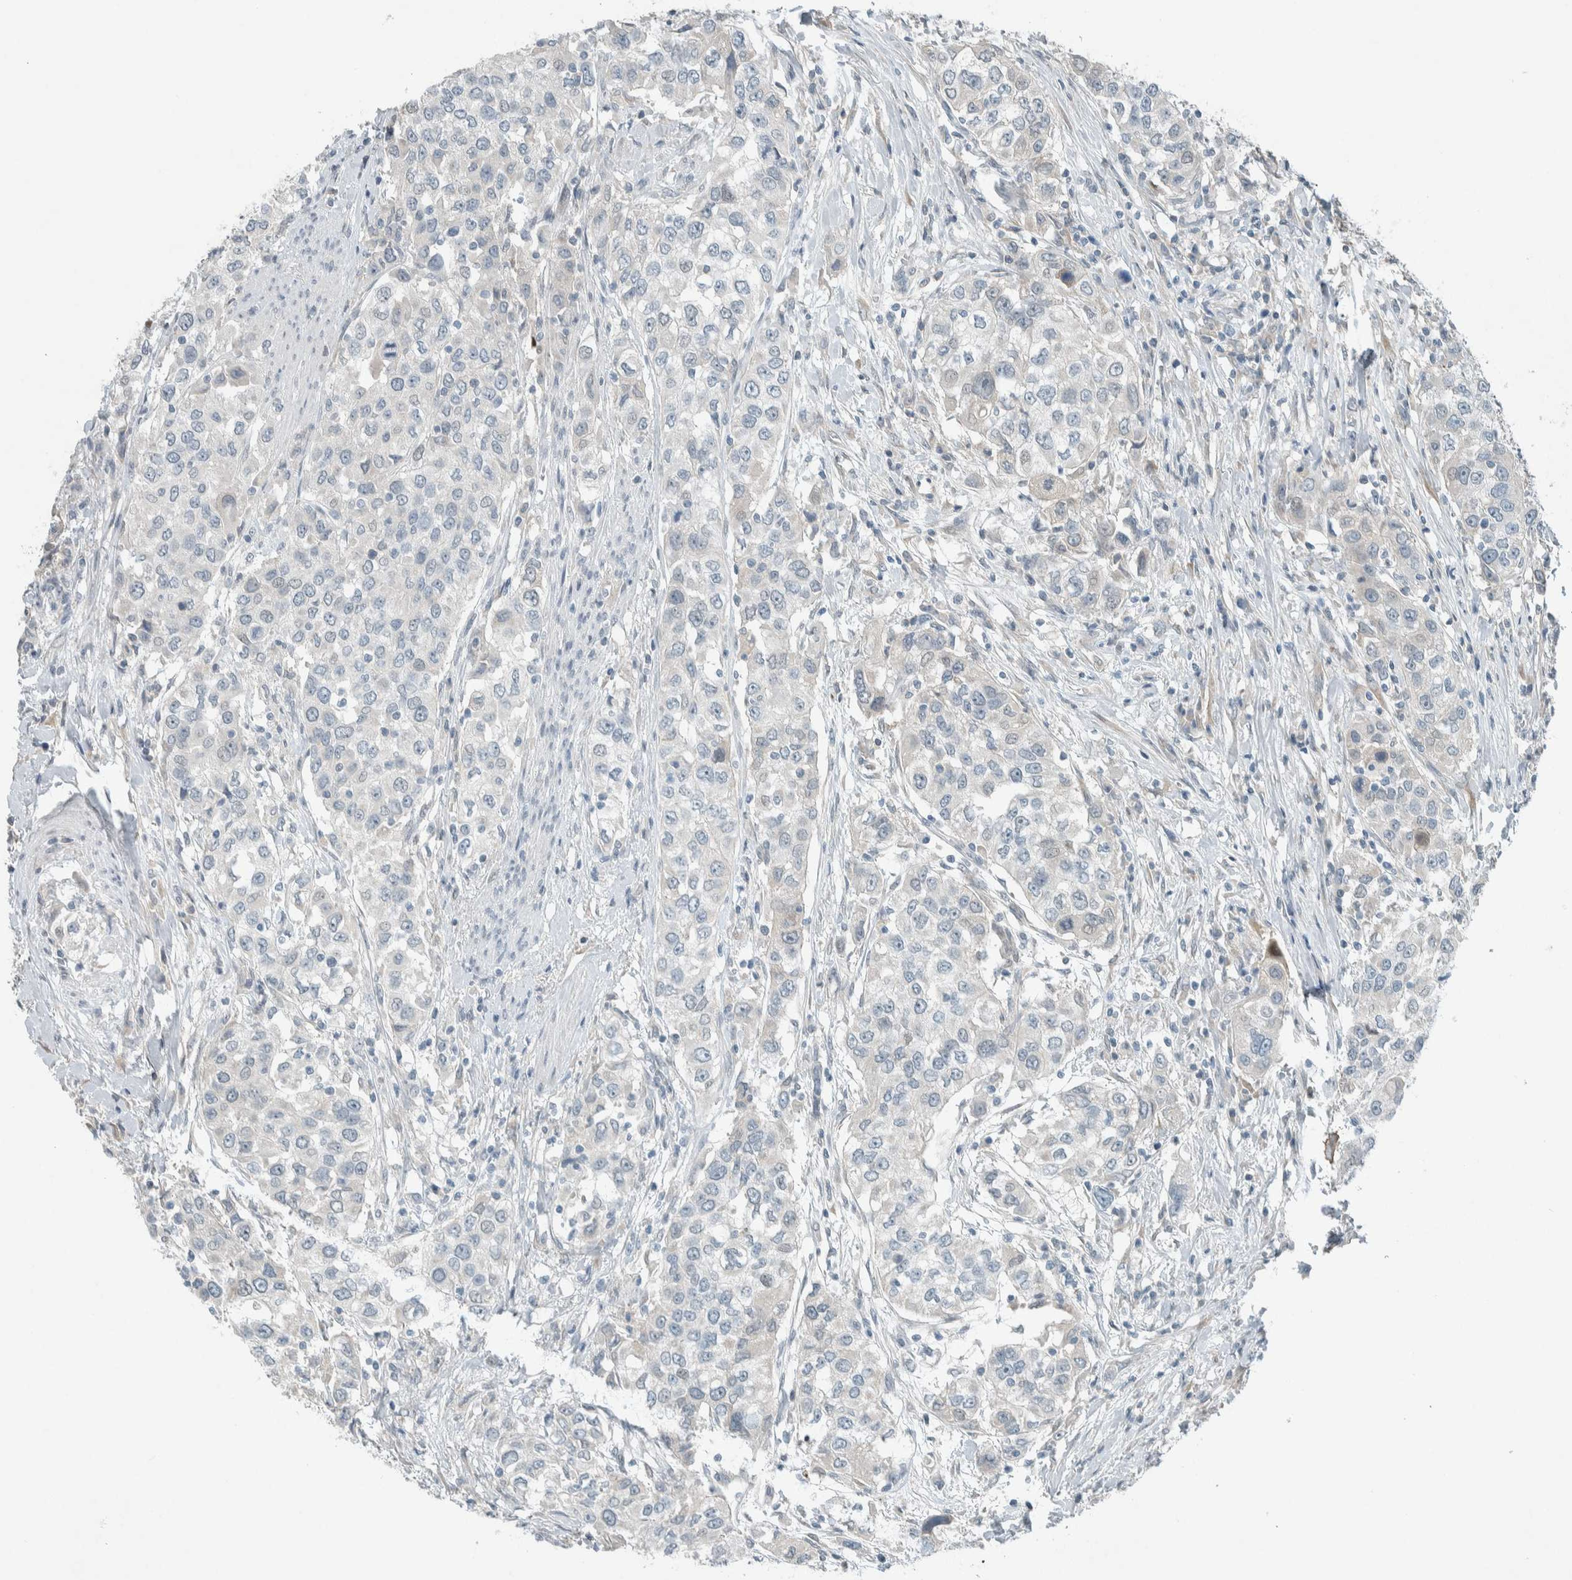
{"staining": {"intensity": "negative", "quantity": "none", "location": "none"}, "tissue": "urothelial cancer", "cell_type": "Tumor cells", "image_type": "cancer", "snomed": [{"axis": "morphology", "description": "Urothelial carcinoma, High grade"}, {"axis": "topography", "description": "Urinary bladder"}], "caption": "Photomicrograph shows no protein positivity in tumor cells of urothelial cancer tissue. (DAB (3,3'-diaminobenzidine) immunohistochemistry visualized using brightfield microscopy, high magnification).", "gene": "CERCAM", "patient": {"sex": "female", "age": 80}}